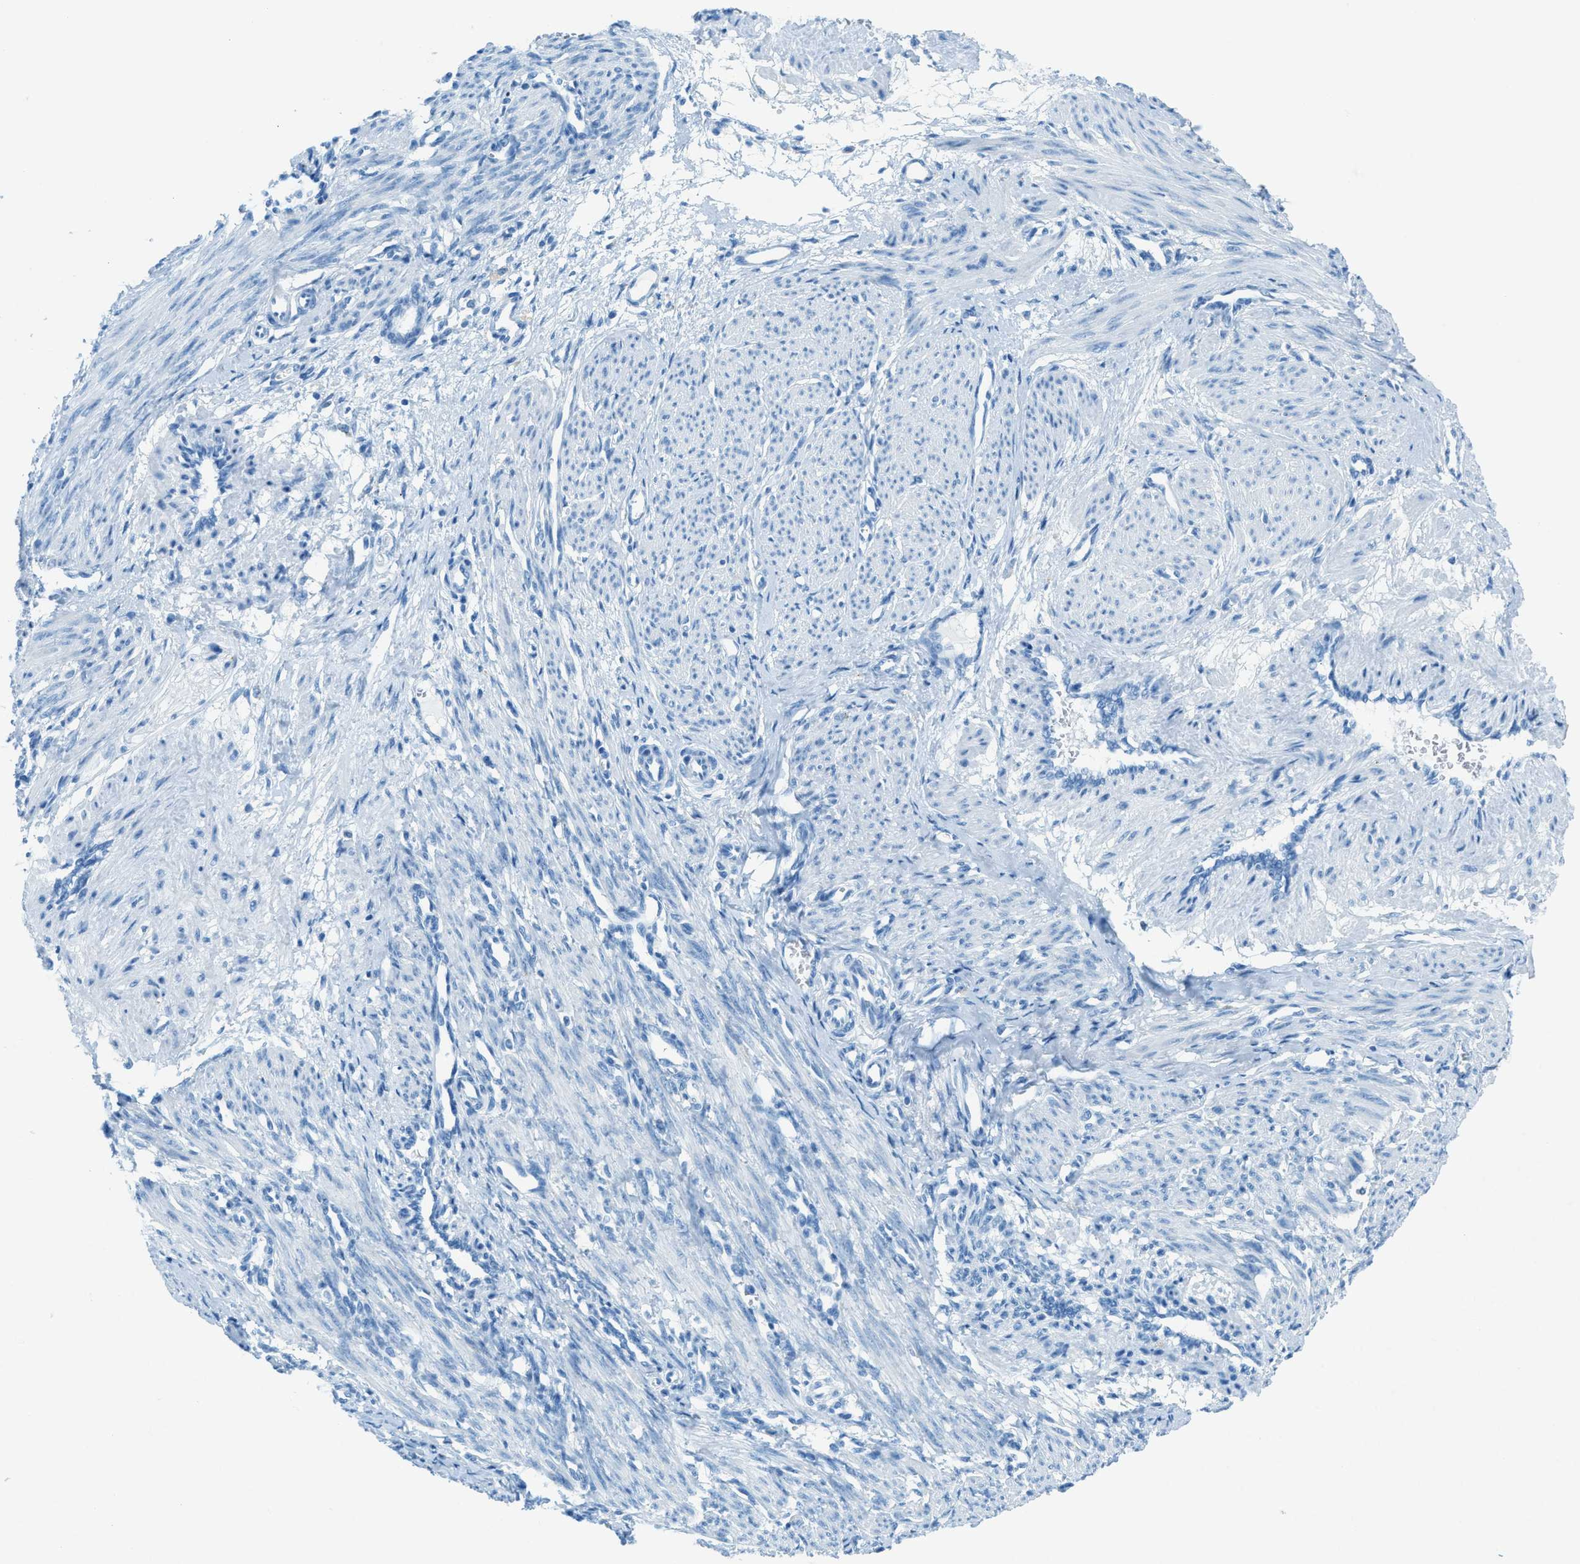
{"staining": {"intensity": "negative", "quantity": "none", "location": "none"}, "tissue": "smooth muscle", "cell_type": "Smooth muscle cells", "image_type": "normal", "snomed": [{"axis": "morphology", "description": "Normal tissue, NOS"}, {"axis": "topography", "description": "Endometrium"}], "caption": "DAB (3,3'-diaminobenzidine) immunohistochemical staining of unremarkable human smooth muscle displays no significant expression in smooth muscle cells. The staining was performed using DAB to visualize the protein expression in brown, while the nuclei were stained in blue with hematoxylin (Magnification: 20x).", "gene": "C21orf62", "patient": {"sex": "female", "age": 33}}